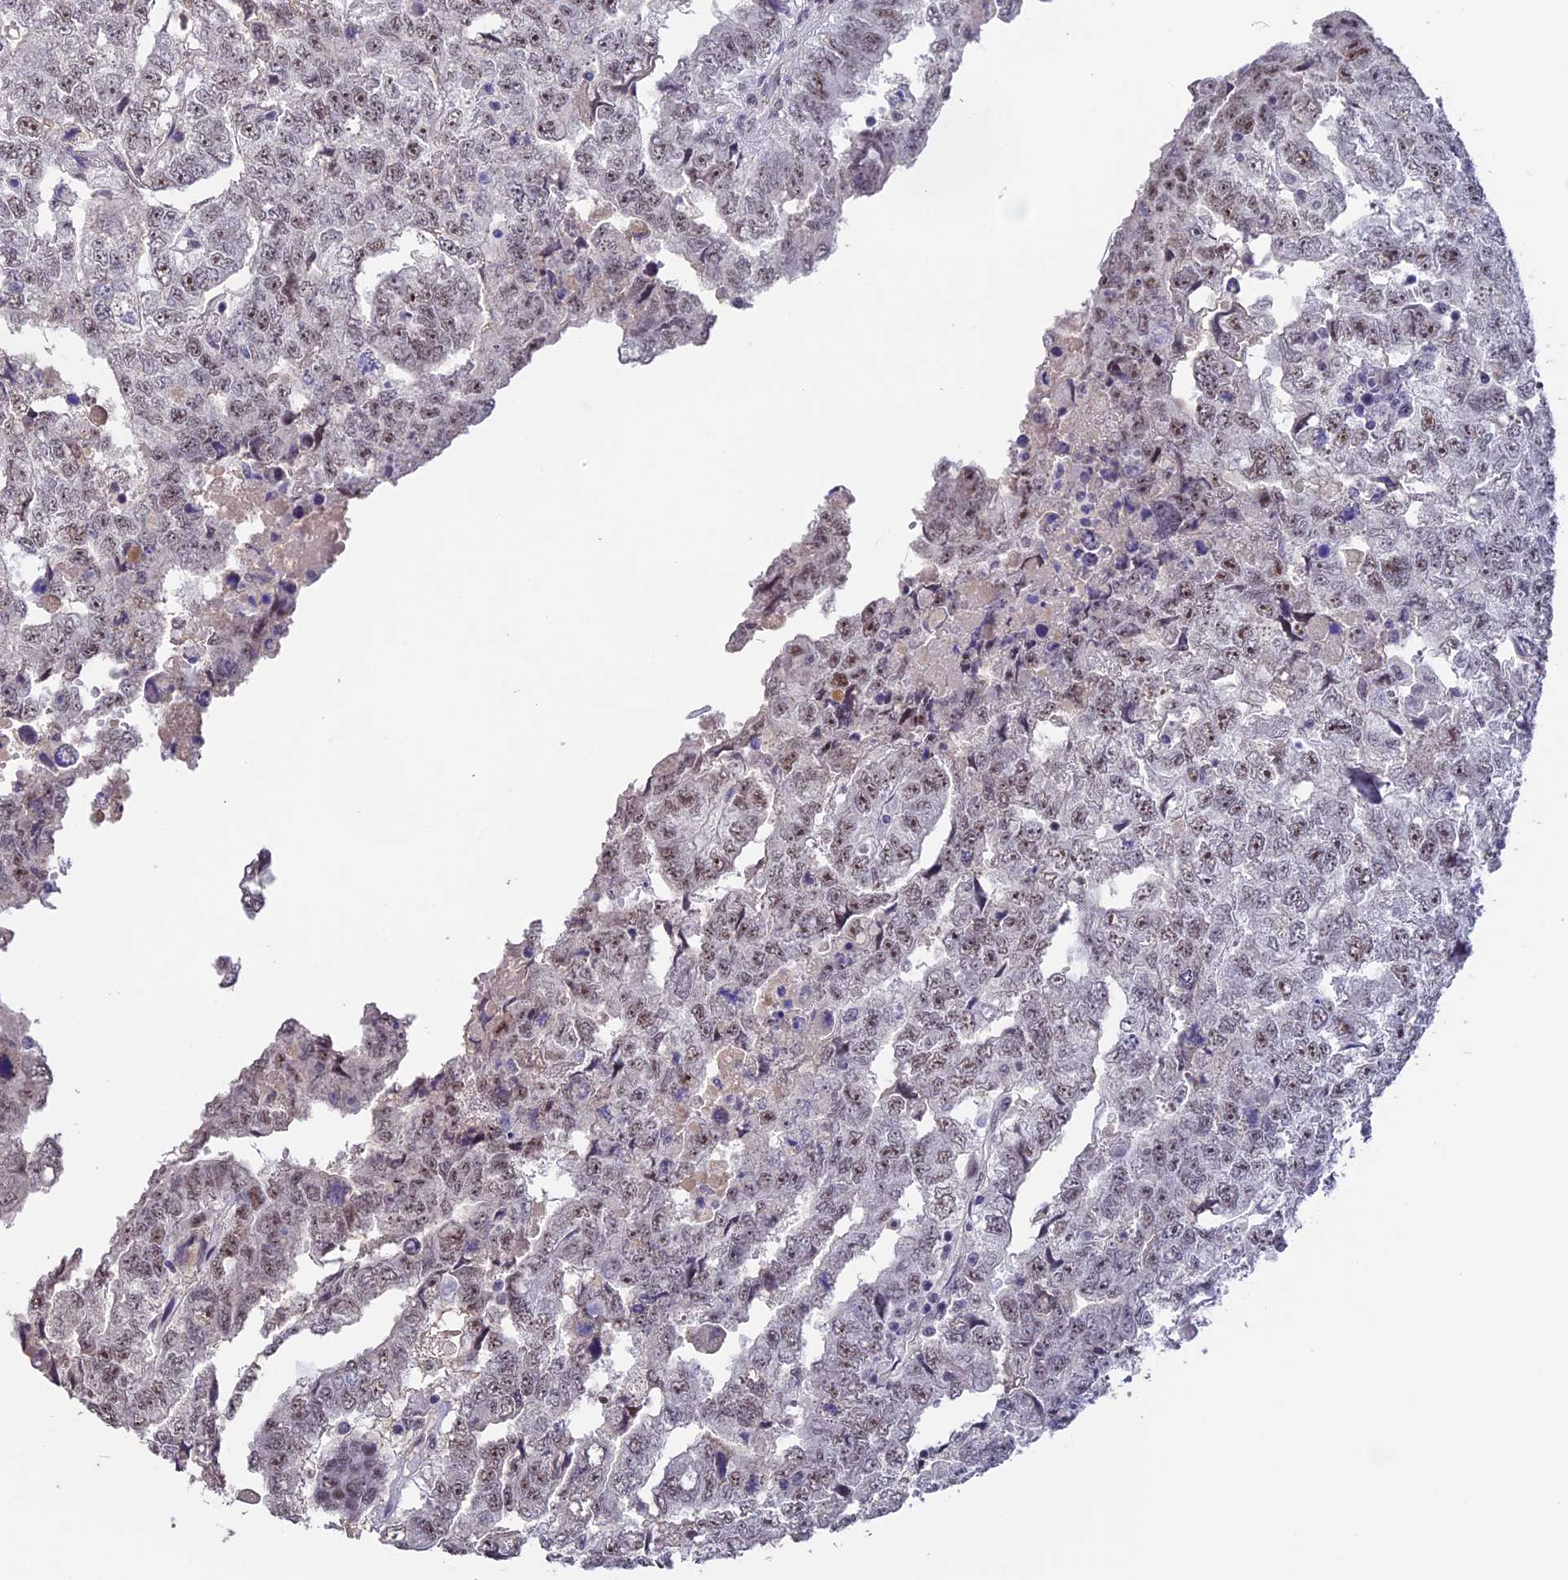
{"staining": {"intensity": "weak", "quantity": "25%-75%", "location": "nuclear"}, "tissue": "testis cancer", "cell_type": "Tumor cells", "image_type": "cancer", "snomed": [{"axis": "morphology", "description": "Carcinoma, Embryonal, NOS"}, {"axis": "topography", "description": "Testis"}], "caption": "The image exhibits staining of embryonal carcinoma (testis), revealing weak nuclear protein expression (brown color) within tumor cells.", "gene": "SETD2", "patient": {"sex": "male", "age": 36}}